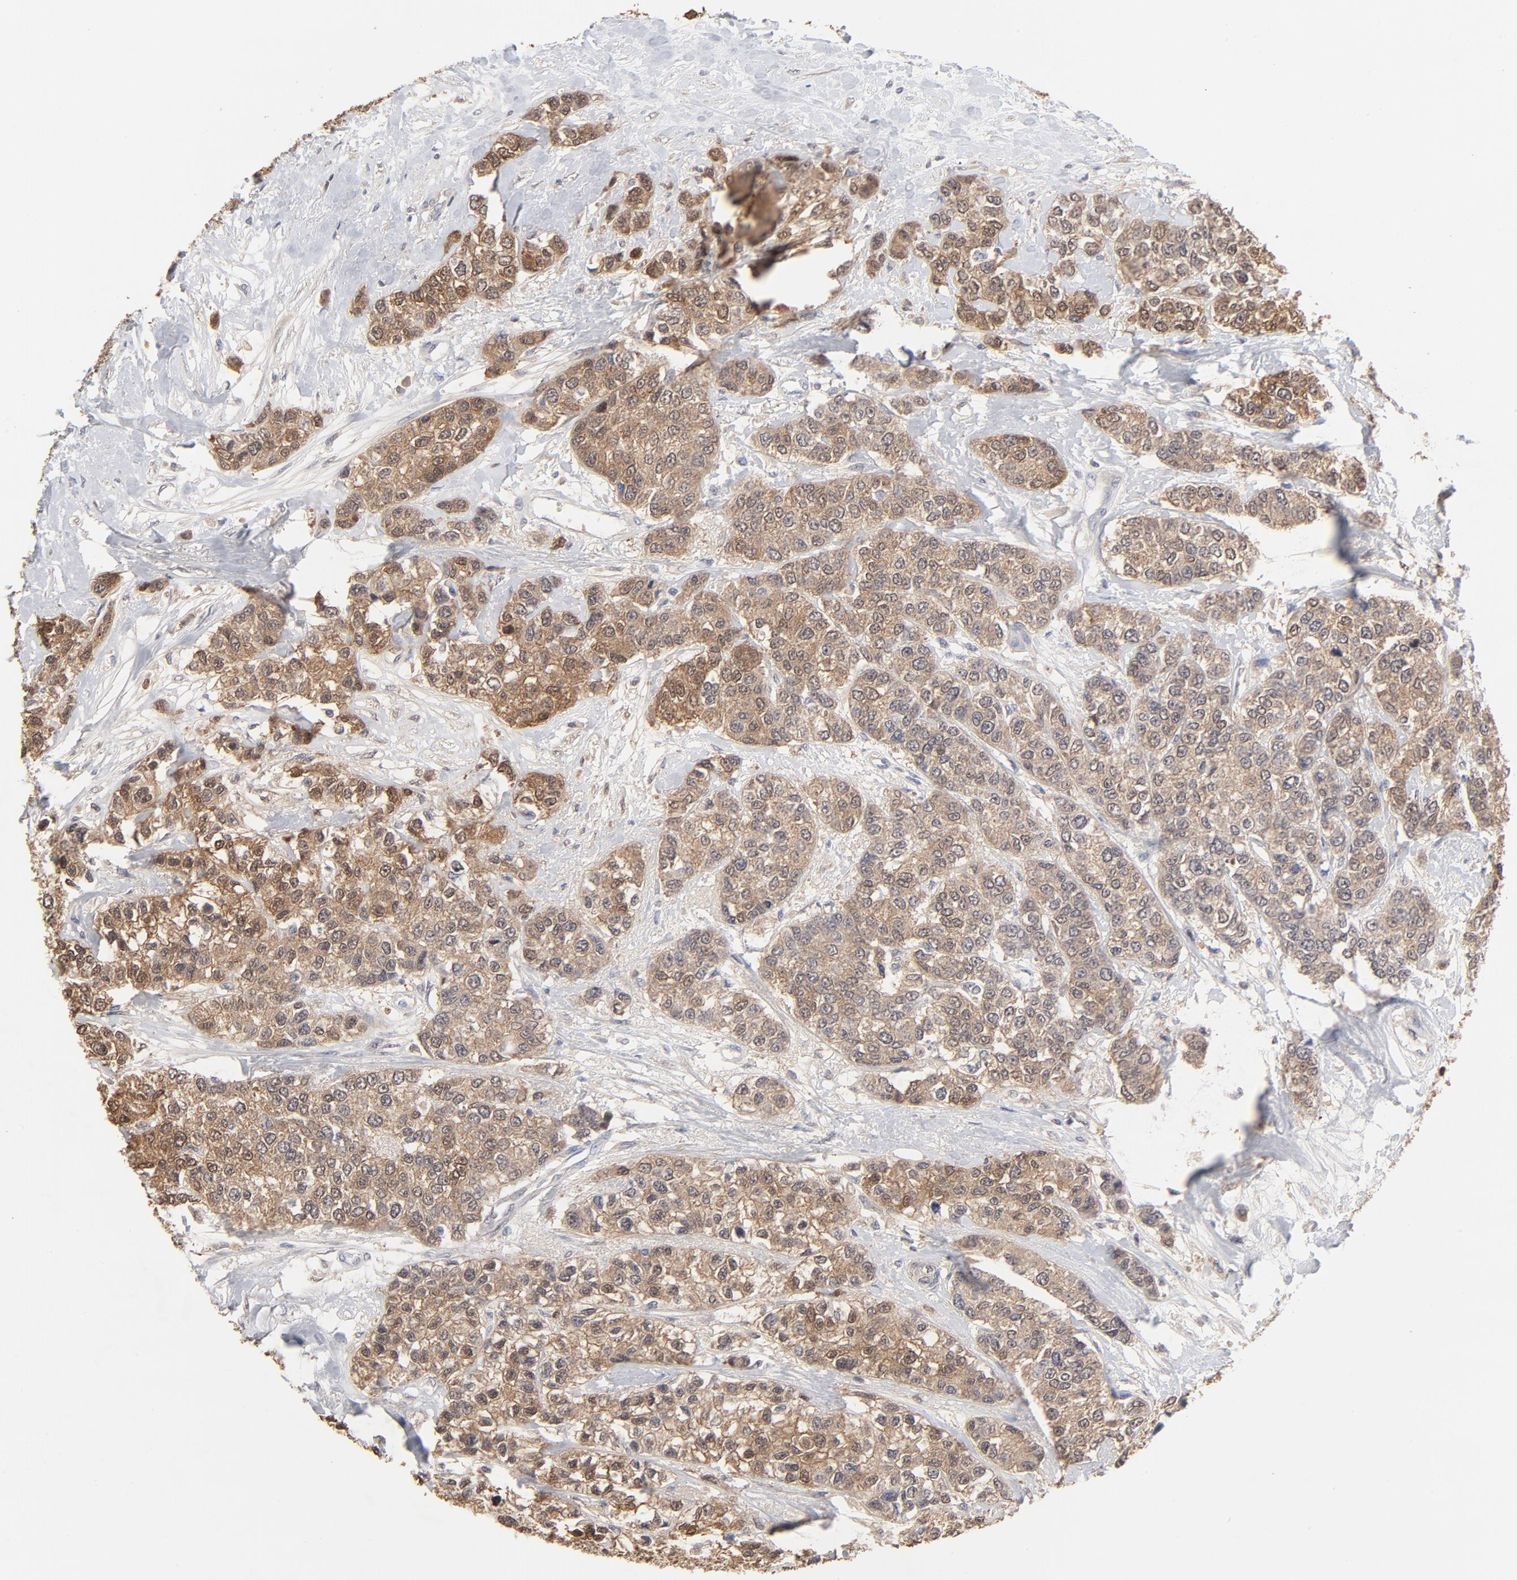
{"staining": {"intensity": "moderate", "quantity": ">75%", "location": "cytoplasmic/membranous"}, "tissue": "breast cancer", "cell_type": "Tumor cells", "image_type": "cancer", "snomed": [{"axis": "morphology", "description": "Duct carcinoma"}, {"axis": "topography", "description": "Breast"}], "caption": "There is medium levels of moderate cytoplasmic/membranous expression in tumor cells of breast invasive ductal carcinoma, as demonstrated by immunohistochemical staining (brown color).", "gene": "MIF", "patient": {"sex": "female", "age": 51}}